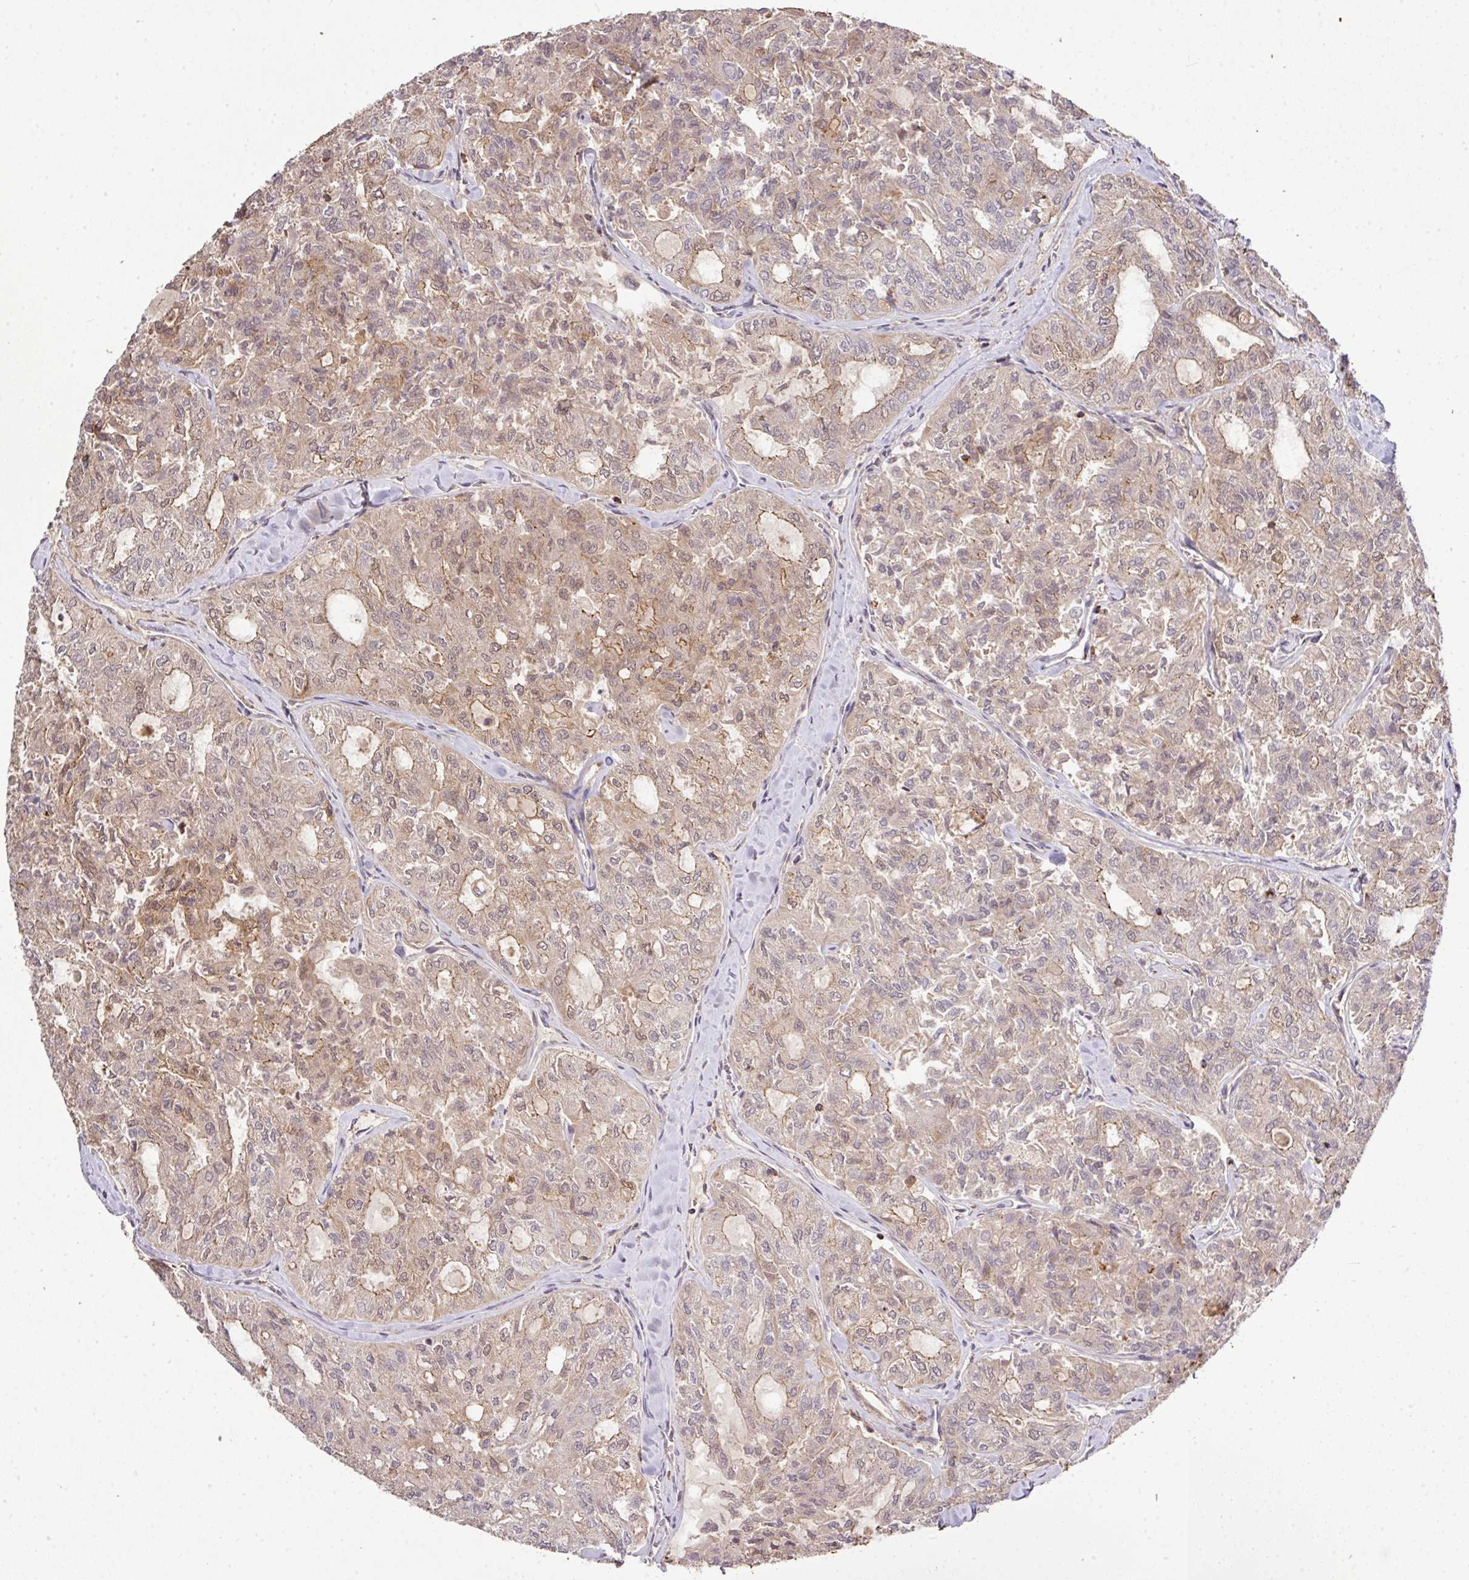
{"staining": {"intensity": "weak", "quantity": "25%-75%", "location": "cytoplasmic/membranous,nuclear"}, "tissue": "thyroid cancer", "cell_type": "Tumor cells", "image_type": "cancer", "snomed": [{"axis": "morphology", "description": "Follicular adenoma carcinoma, NOS"}, {"axis": "topography", "description": "Thyroid gland"}], "caption": "This image reveals immunohistochemistry staining of human thyroid cancer, with low weak cytoplasmic/membranous and nuclear expression in about 25%-75% of tumor cells.", "gene": "ARPIN", "patient": {"sex": "male", "age": 75}}